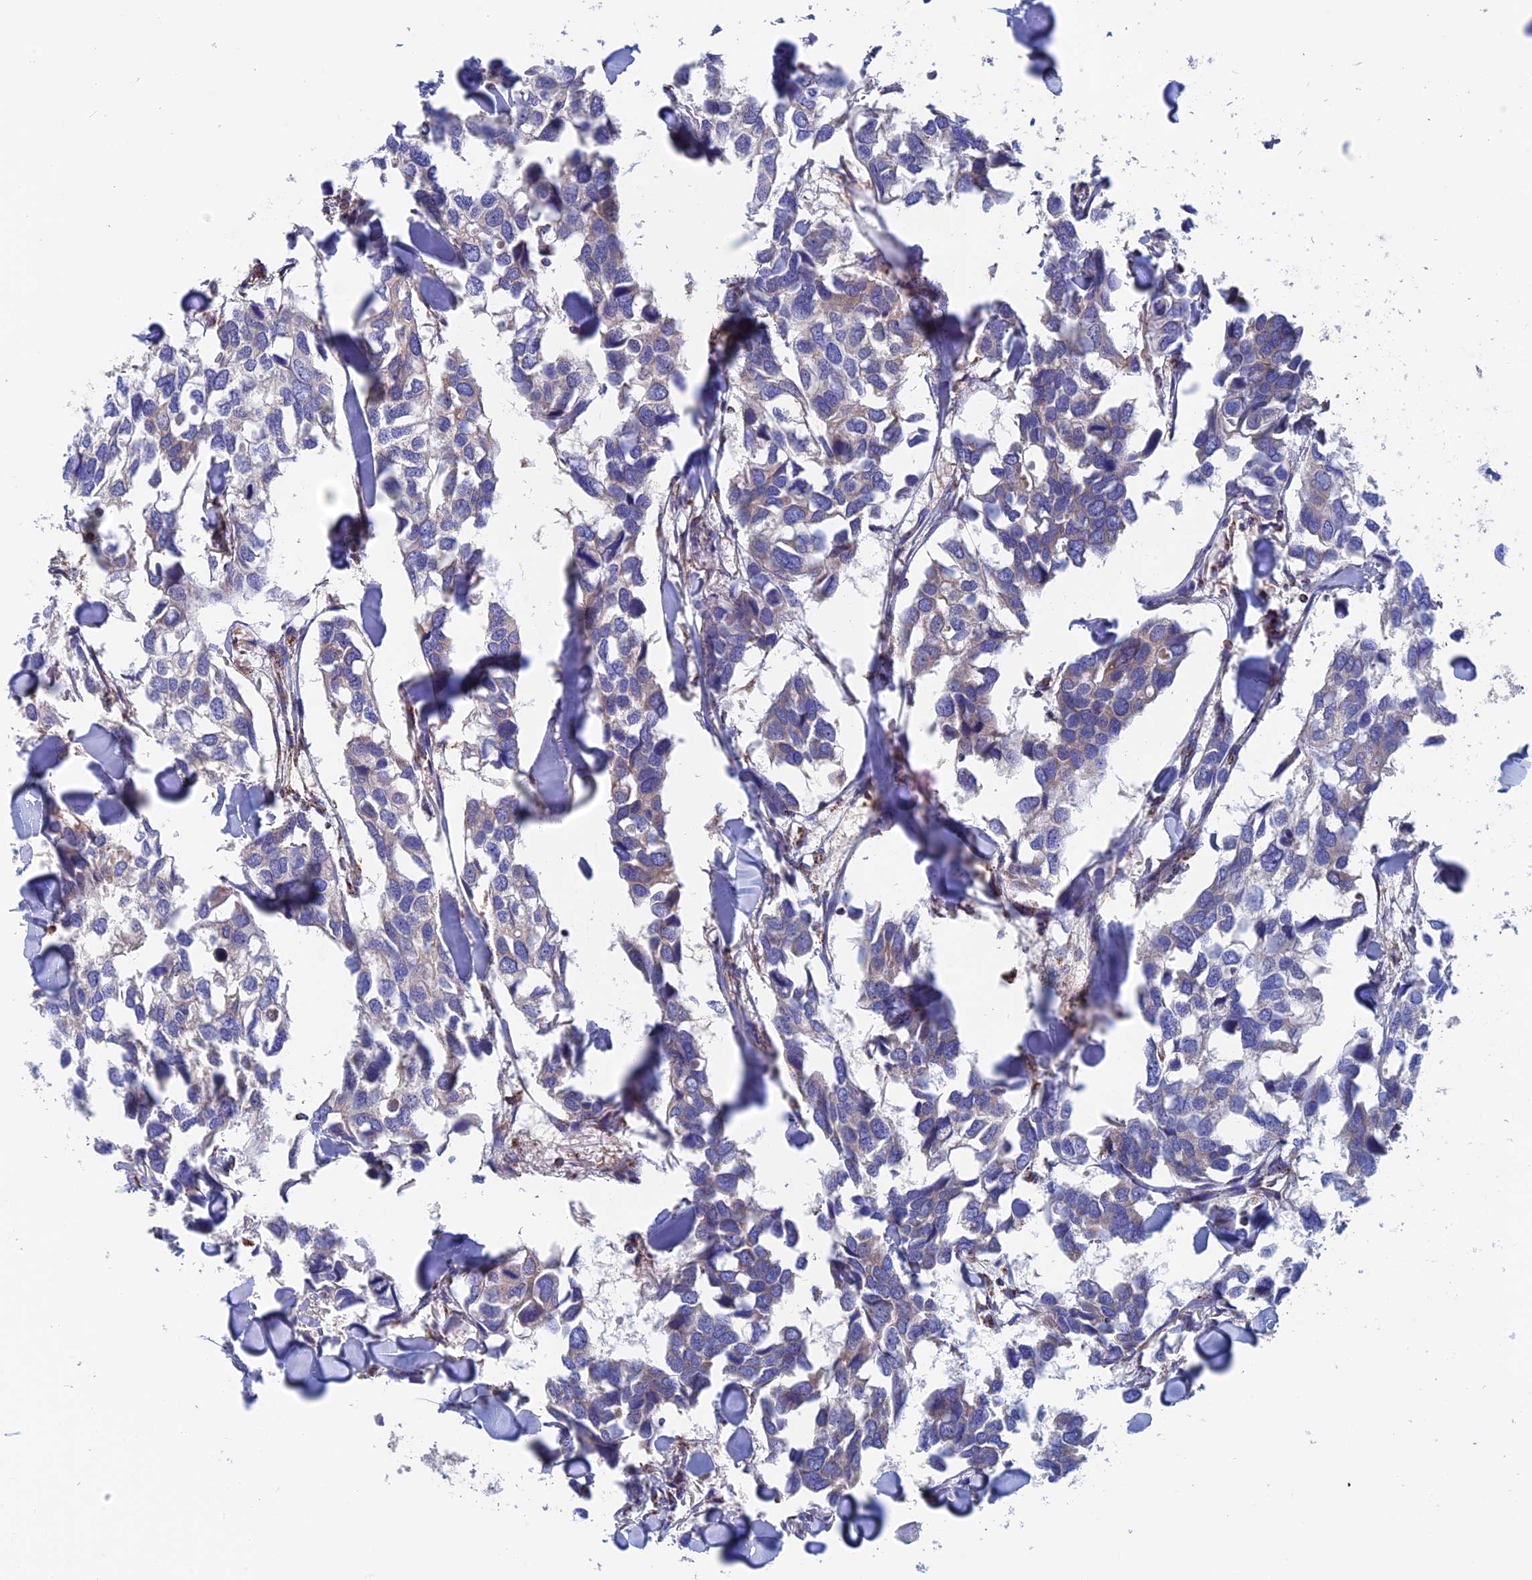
{"staining": {"intensity": "negative", "quantity": "none", "location": "none"}, "tissue": "breast cancer", "cell_type": "Tumor cells", "image_type": "cancer", "snomed": [{"axis": "morphology", "description": "Duct carcinoma"}, {"axis": "topography", "description": "Breast"}], "caption": "Immunohistochemistry of breast invasive ductal carcinoma exhibits no staining in tumor cells.", "gene": "WDR83", "patient": {"sex": "female", "age": 83}}